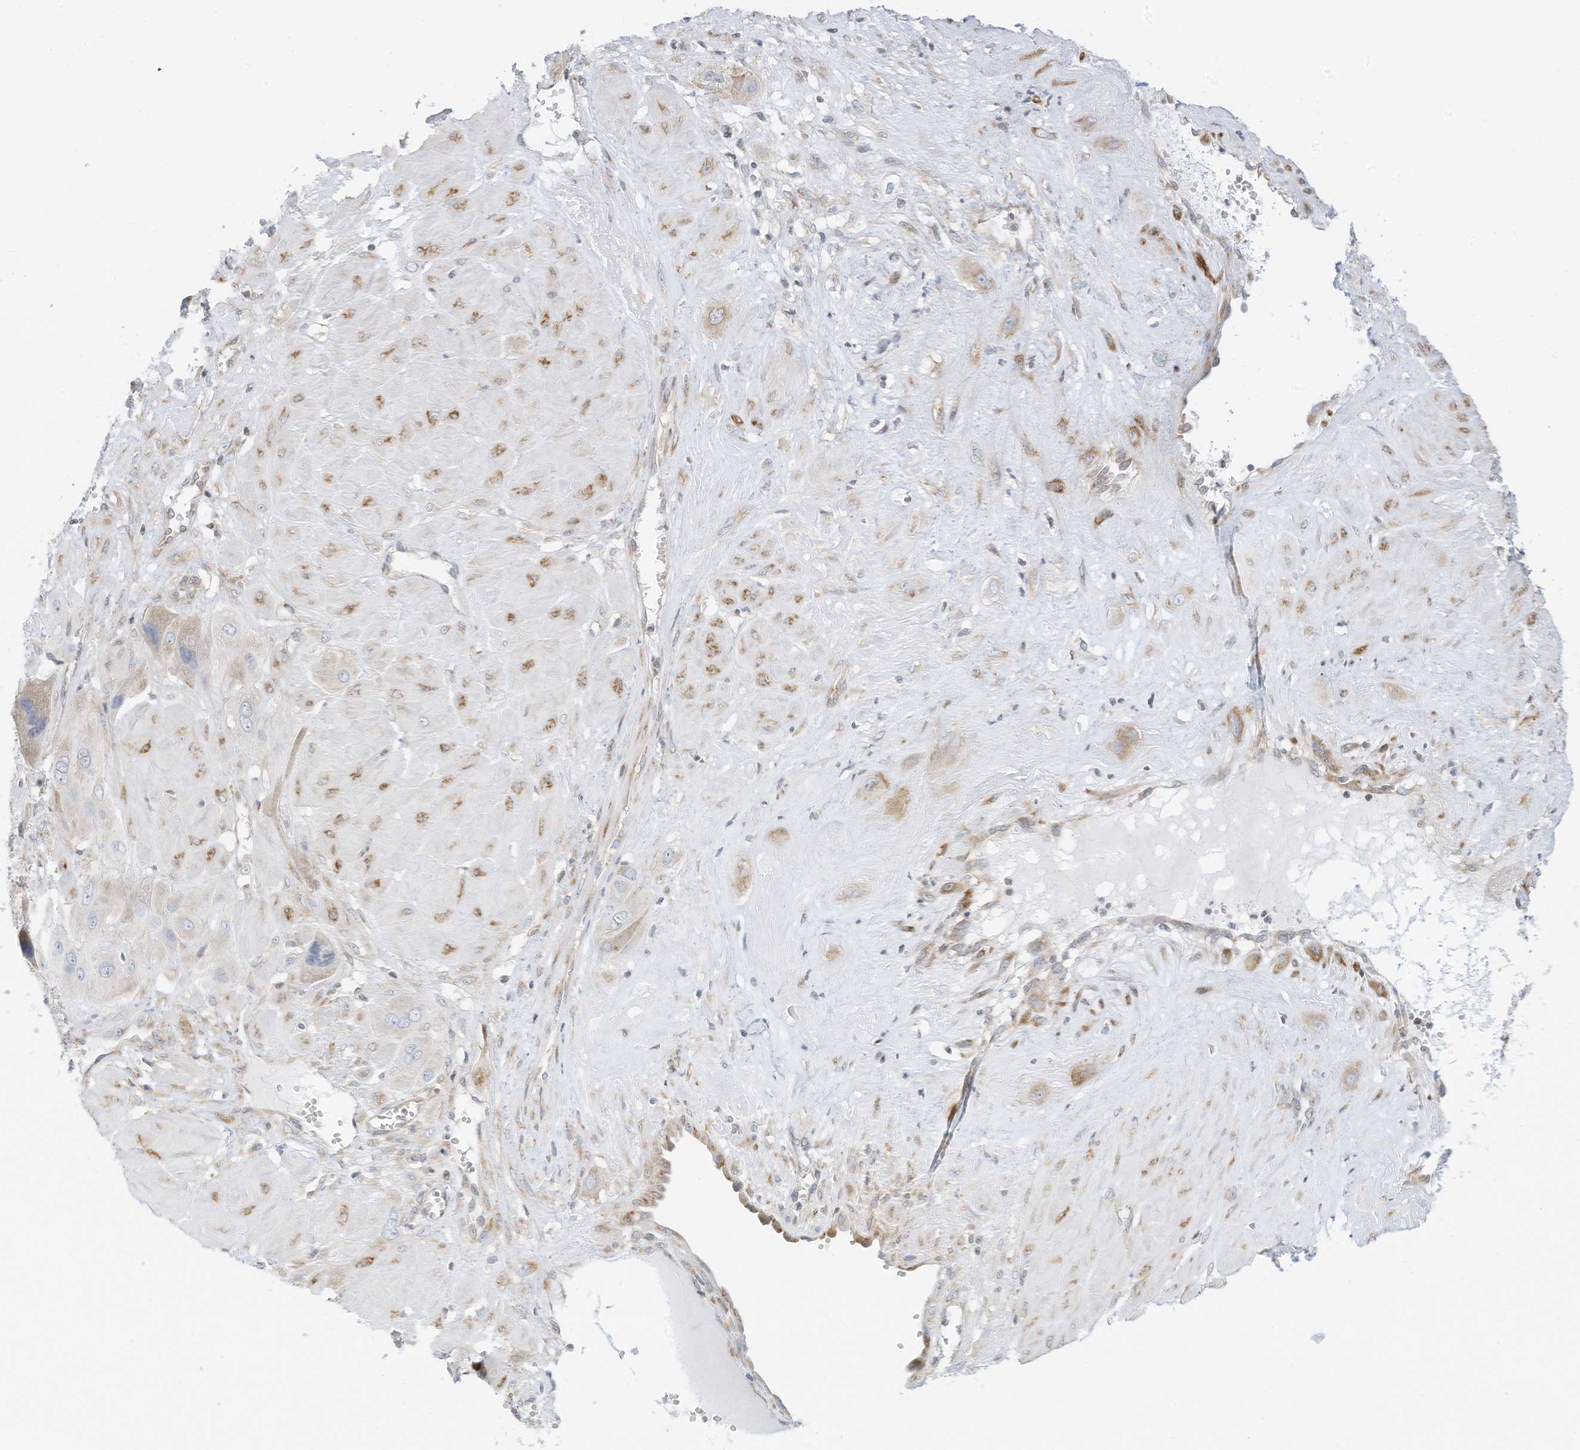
{"staining": {"intensity": "moderate", "quantity": "<25%", "location": "cytoplasmic/membranous"}, "tissue": "cervical cancer", "cell_type": "Tumor cells", "image_type": "cancer", "snomed": [{"axis": "morphology", "description": "Squamous cell carcinoma, NOS"}, {"axis": "topography", "description": "Cervix"}], "caption": "The histopathology image displays a brown stain indicating the presence of a protein in the cytoplasmic/membranous of tumor cells in cervical cancer.", "gene": "EDF1", "patient": {"sex": "female", "age": 34}}